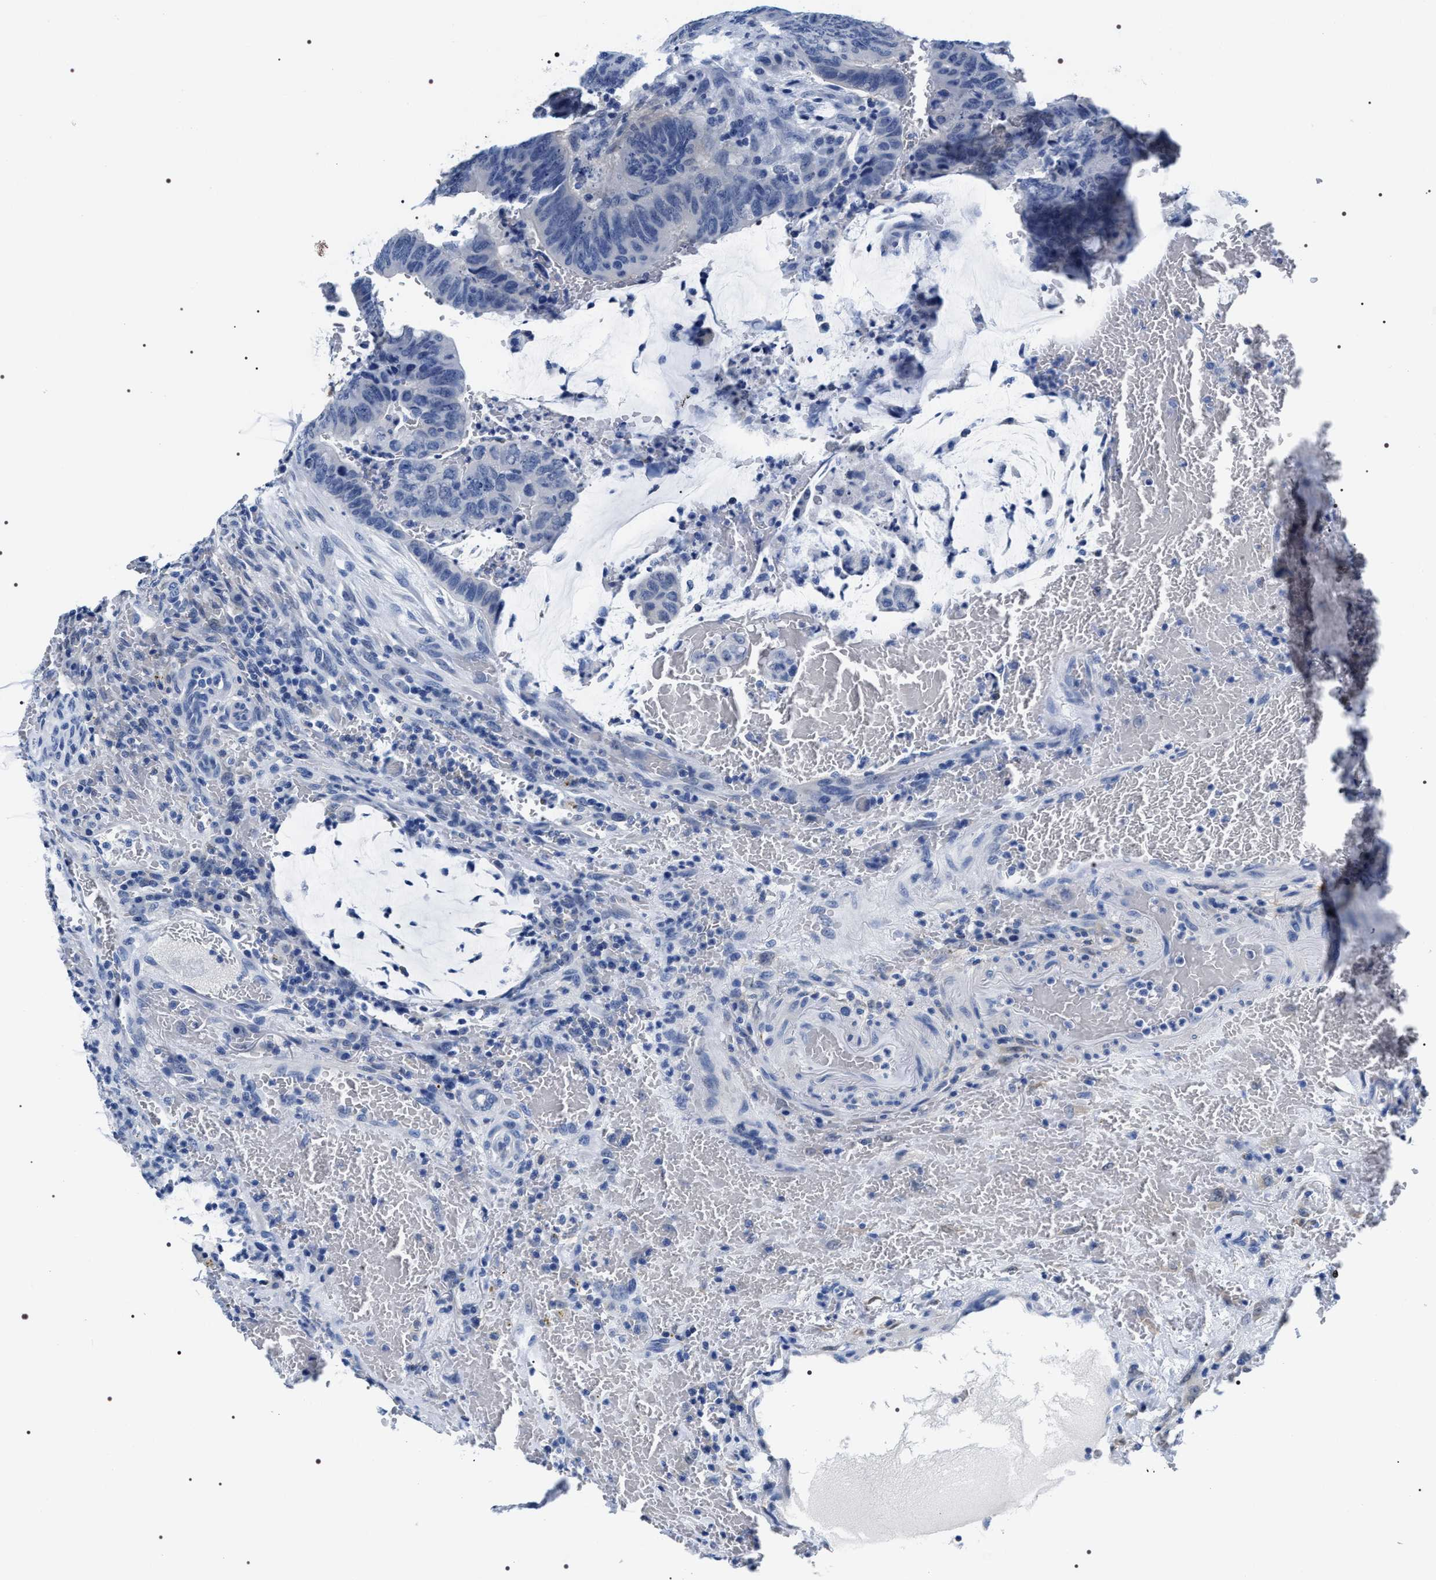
{"staining": {"intensity": "negative", "quantity": "none", "location": "none"}, "tissue": "colorectal cancer", "cell_type": "Tumor cells", "image_type": "cancer", "snomed": [{"axis": "morphology", "description": "Normal tissue, NOS"}, {"axis": "morphology", "description": "Adenocarcinoma, NOS"}, {"axis": "topography", "description": "Rectum"}, {"axis": "topography", "description": "Peripheral nerve tissue"}], "caption": "DAB (3,3'-diaminobenzidine) immunohistochemical staining of colorectal cancer (adenocarcinoma) displays no significant staining in tumor cells.", "gene": "ADH4", "patient": {"sex": "male", "age": 92}}